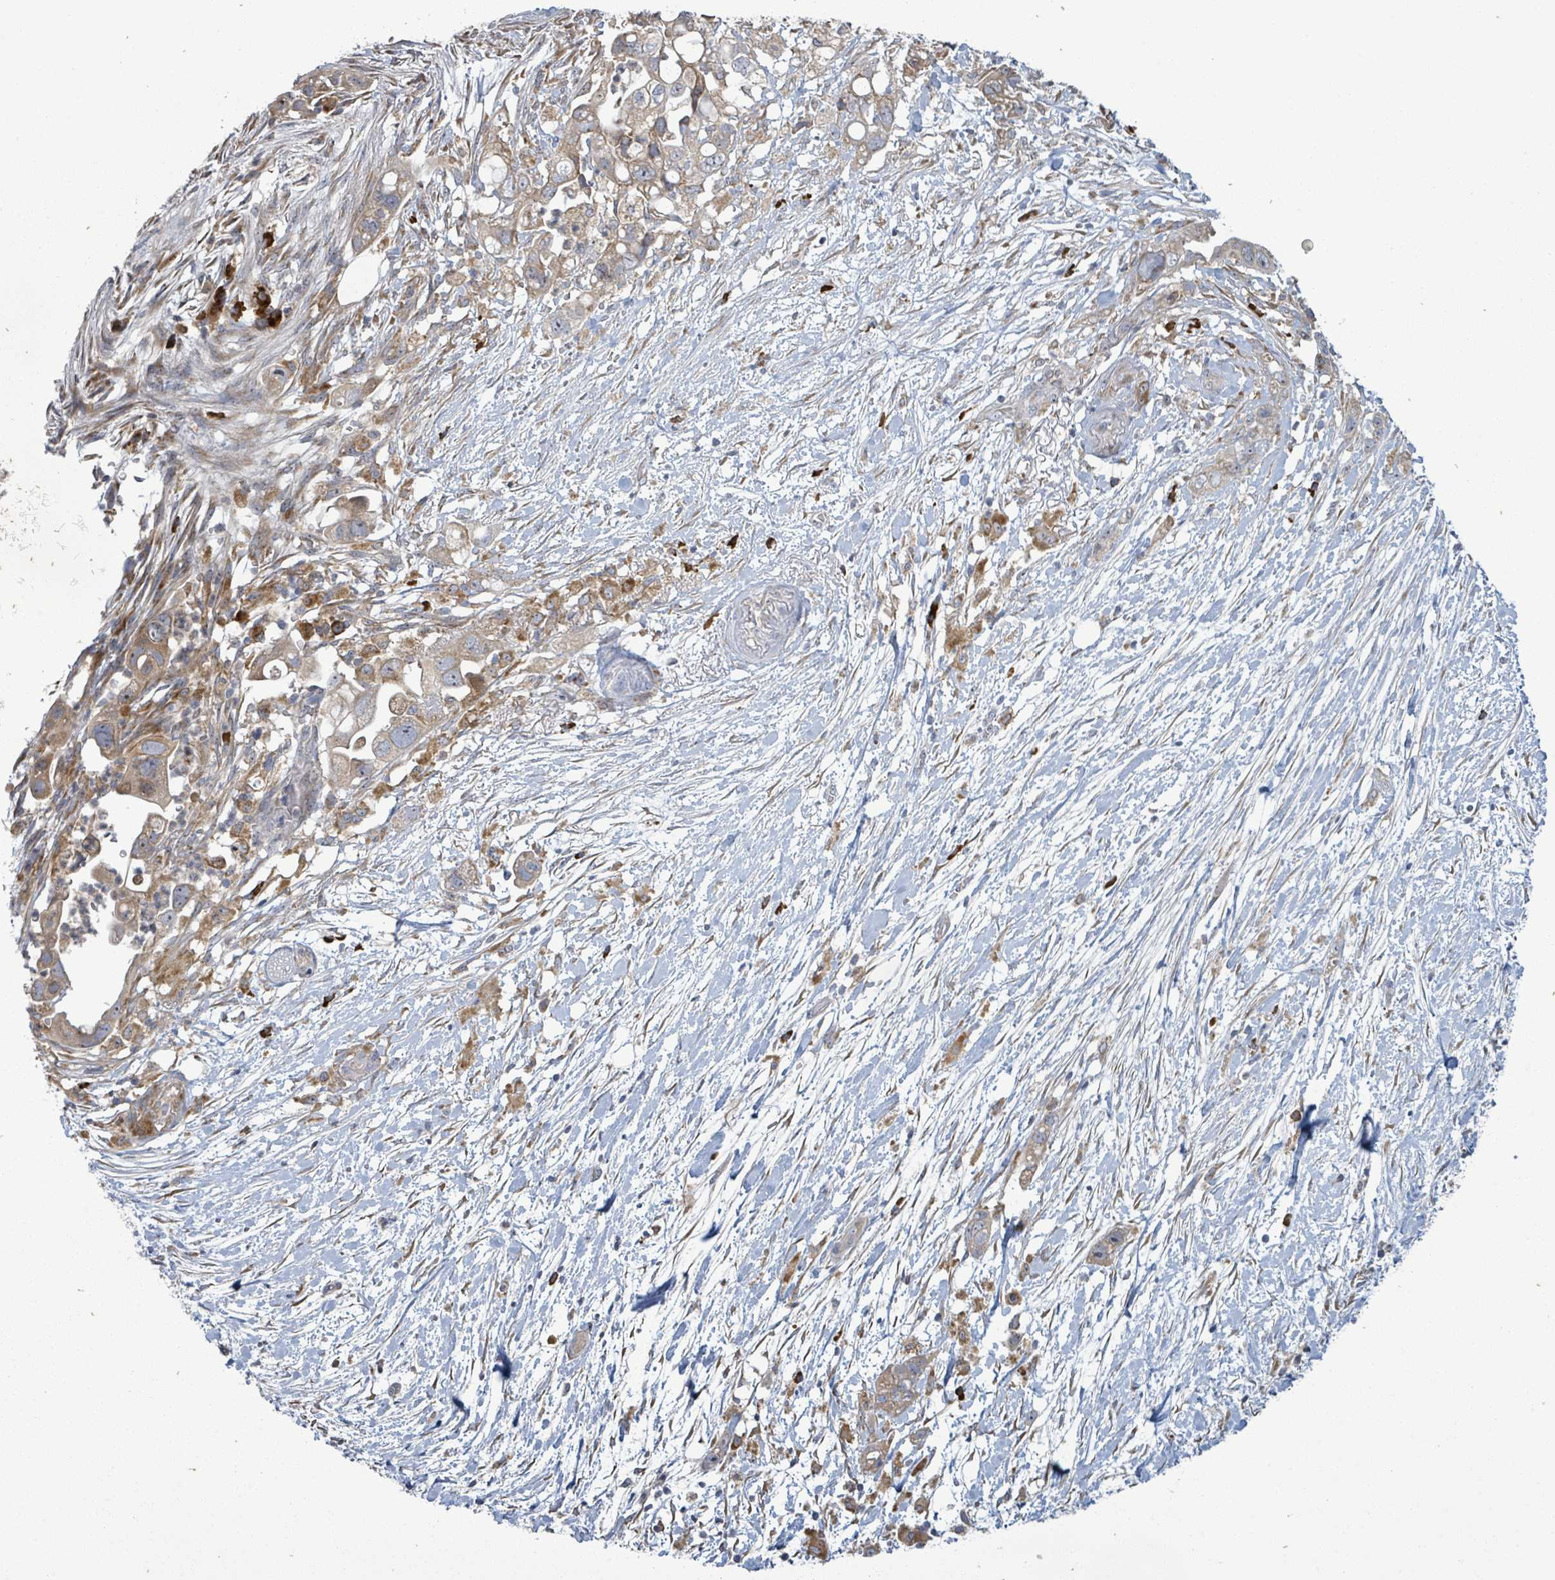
{"staining": {"intensity": "weak", "quantity": ">75%", "location": "cytoplasmic/membranous"}, "tissue": "pancreatic cancer", "cell_type": "Tumor cells", "image_type": "cancer", "snomed": [{"axis": "morphology", "description": "Adenocarcinoma, NOS"}, {"axis": "topography", "description": "Pancreas"}], "caption": "Weak cytoplasmic/membranous protein positivity is present in approximately >75% of tumor cells in pancreatic cancer (adenocarcinoma).", "gene": "ATP13A1", "patient": {"sex": "female", "age": 72}}